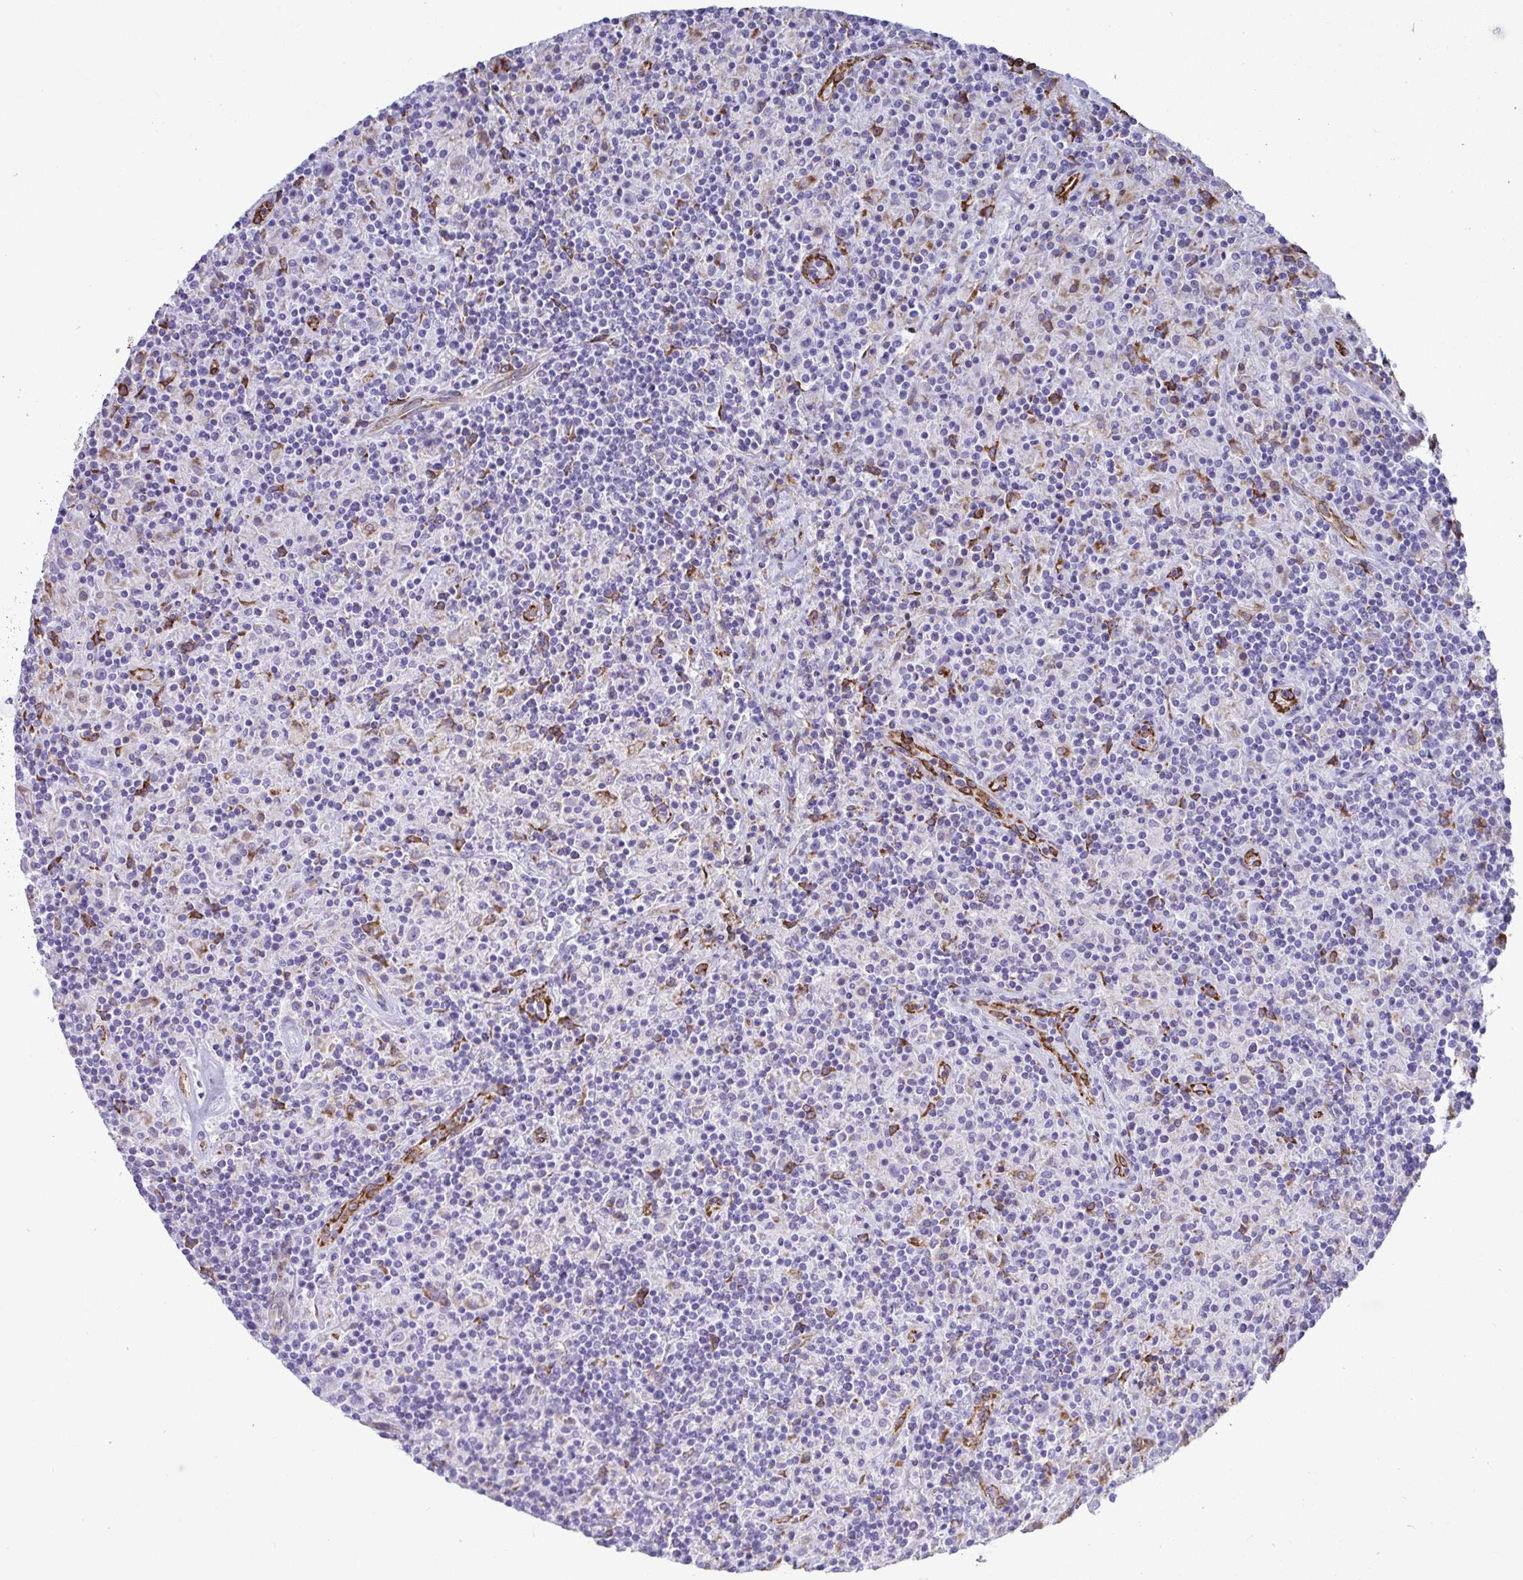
{"staining": {"intensity": "negative", "quantity": "none", "location": "none"}, "tissue": "lymphoma", "cell_type": "Tumor cells", "image_type": "cancer", "snomed": [{"axis": "morphology", "description": "Hodgkin's disease, NOS"}, {"axis": "topography", "description": "Lymph node"}], "caption": "A photomicrograph of Hodgkin's disease stained for a protein shows no brown staining in tumor cells.", "gene": "ASPH", "patient": {"sex": "male", "age": 70}}